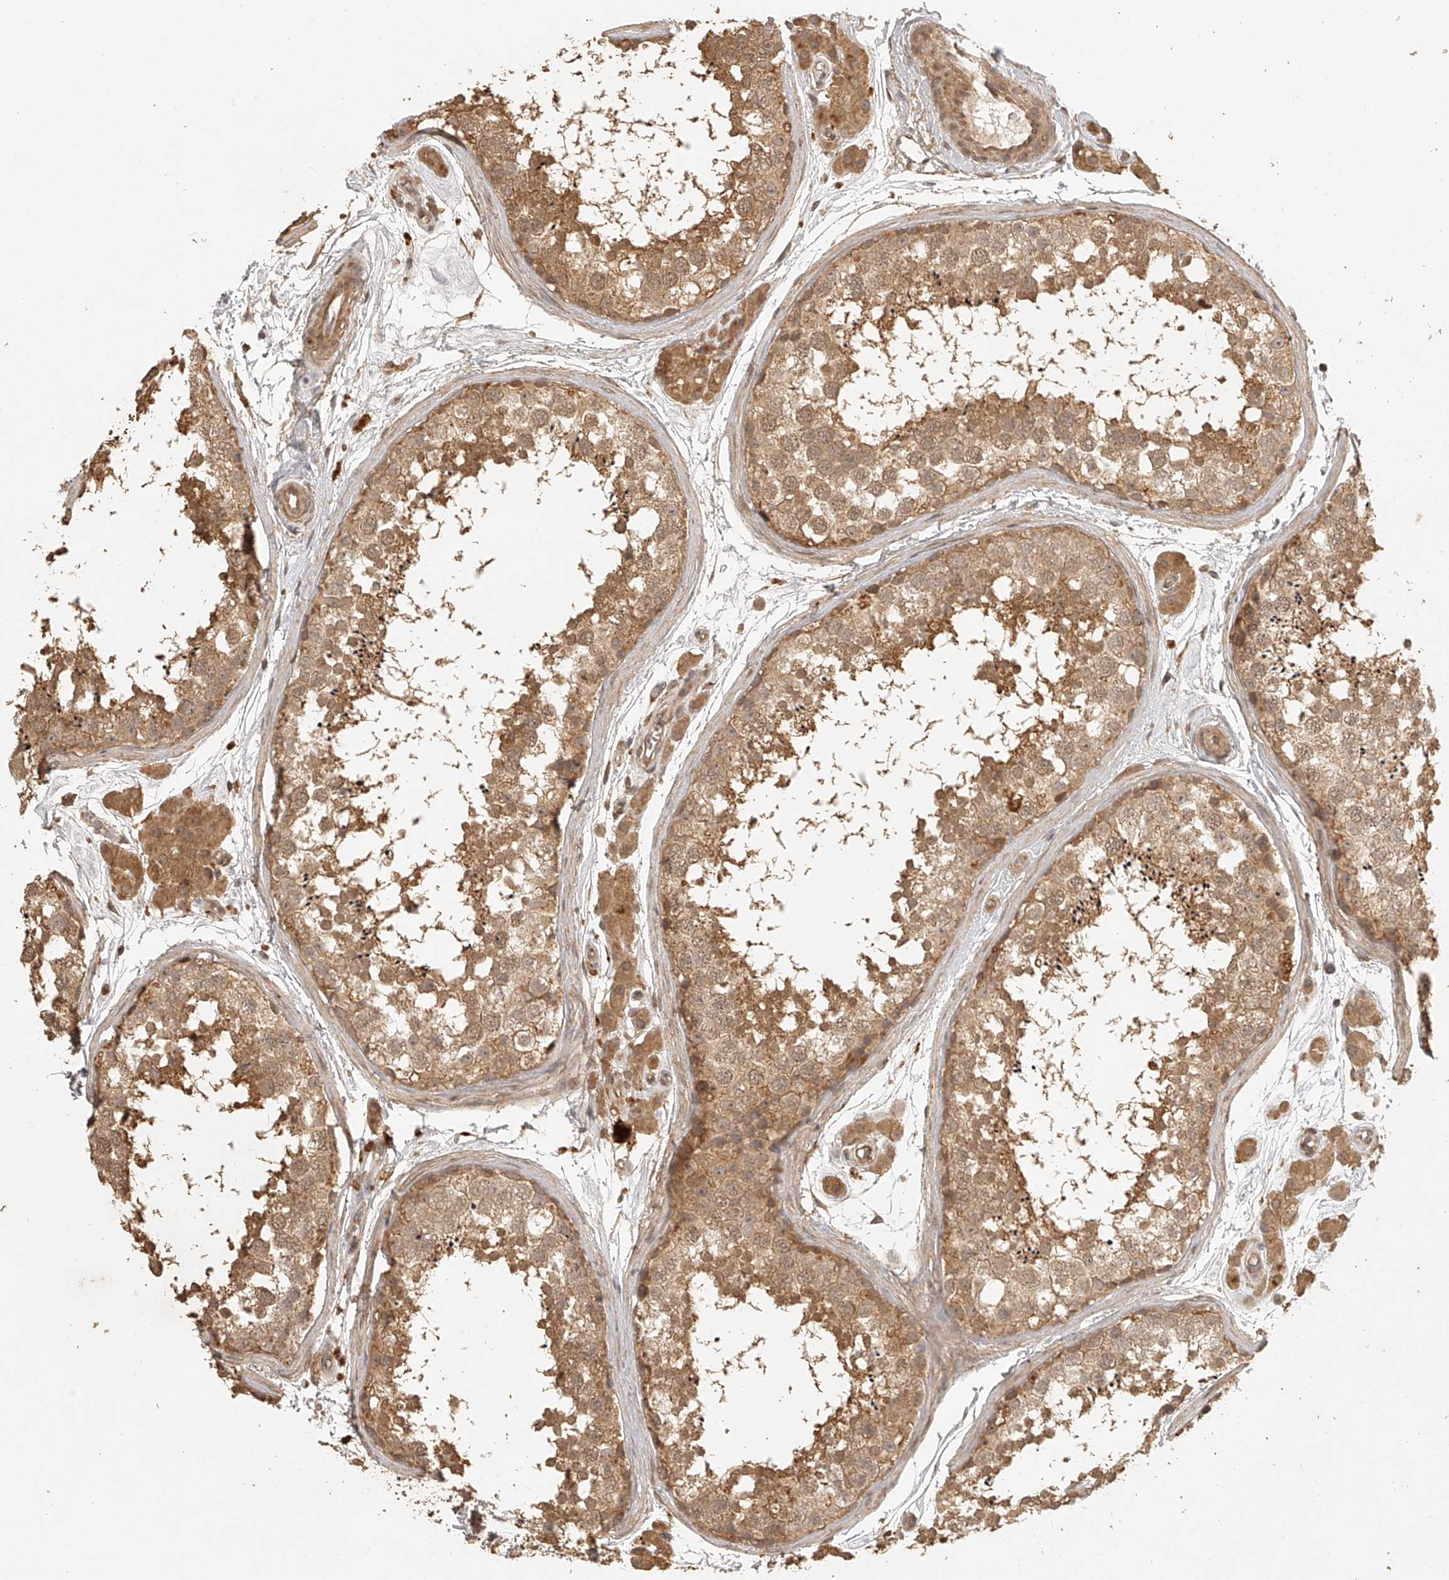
{"staining": {"intensity": "moderate", "quantity": ">75%", "location": "cytoplasmic/membranous"}, "tissue": "testis", "cell_type": "Cells in seminiferous ducts", "image_type": "normal", "snomed": [{"axis": "morphology", "description": "Normal tissue, NOS"}, {"axis": "topography", "description": "Testis"}], "caption": "Cells in seminiferous ducts display moderate cytoplasmic/membranous positivity in approximately >75% of cells in benign testis. The protein is stained brown, and the nuclei are stained in blue (DAB (3,3'-diaminobenzidine) IHC with brightfield microscopy, high magnification).", "gene": "BCL2L11", "patient": {"sex": "male", "age": 56}}